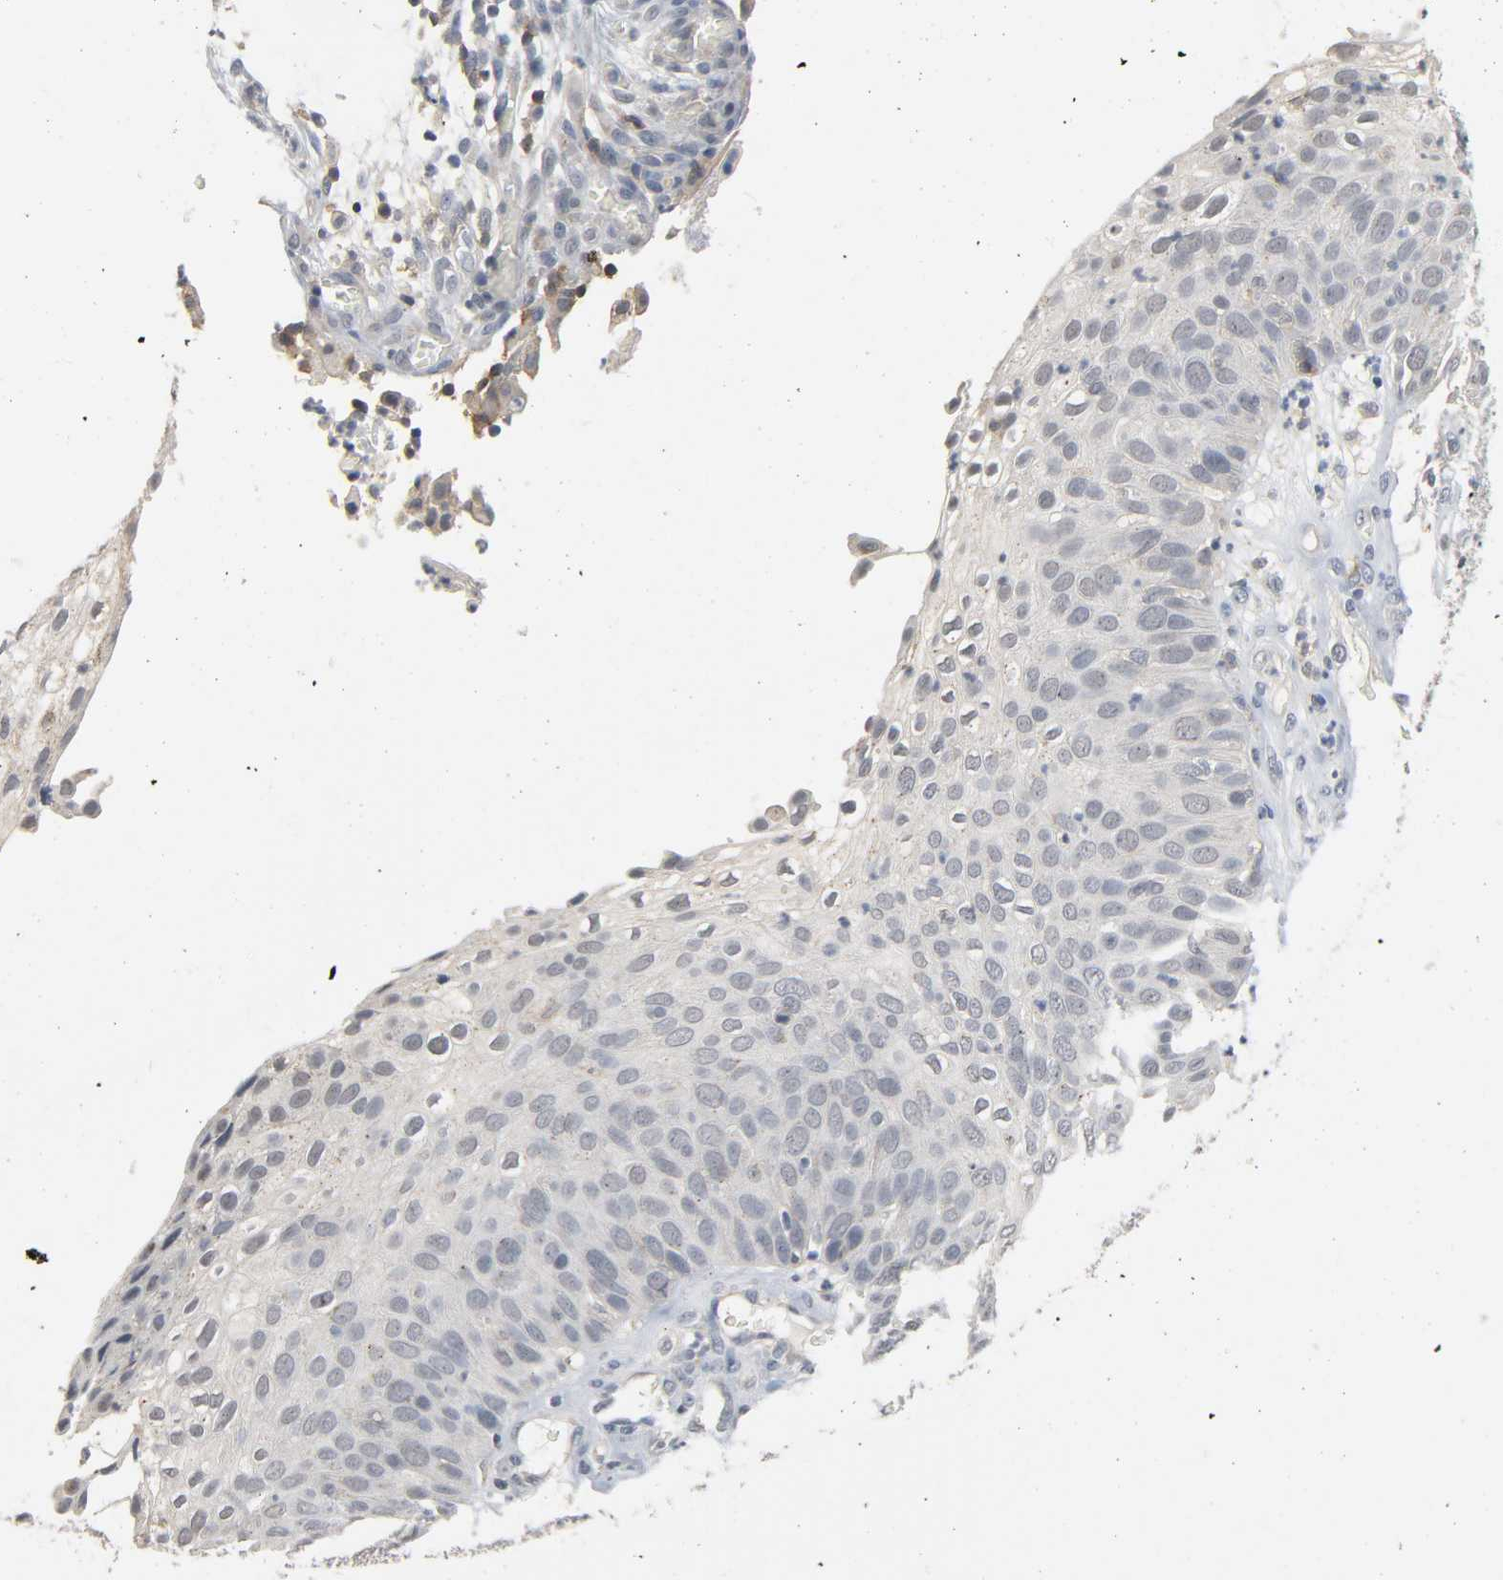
{"staining": {"intensity": "negative", "quantity": "none", "location": "none"}, "tissue": "skin cancer", "cell_type": "Tumor cells", "image_type": "cancer", "snomed": [{"axis": "morphology", "description": "Squamous cell carcinoma, NOS"}, {"axis": "topography", "description": "Skin"}], "caption": "Squamous cell carcinoma (skin) was stained to show a protein in brown. There is no significant staining in tumor cells.", "gene": "CD4", "patient": {"sex": "male", "age": 87}}